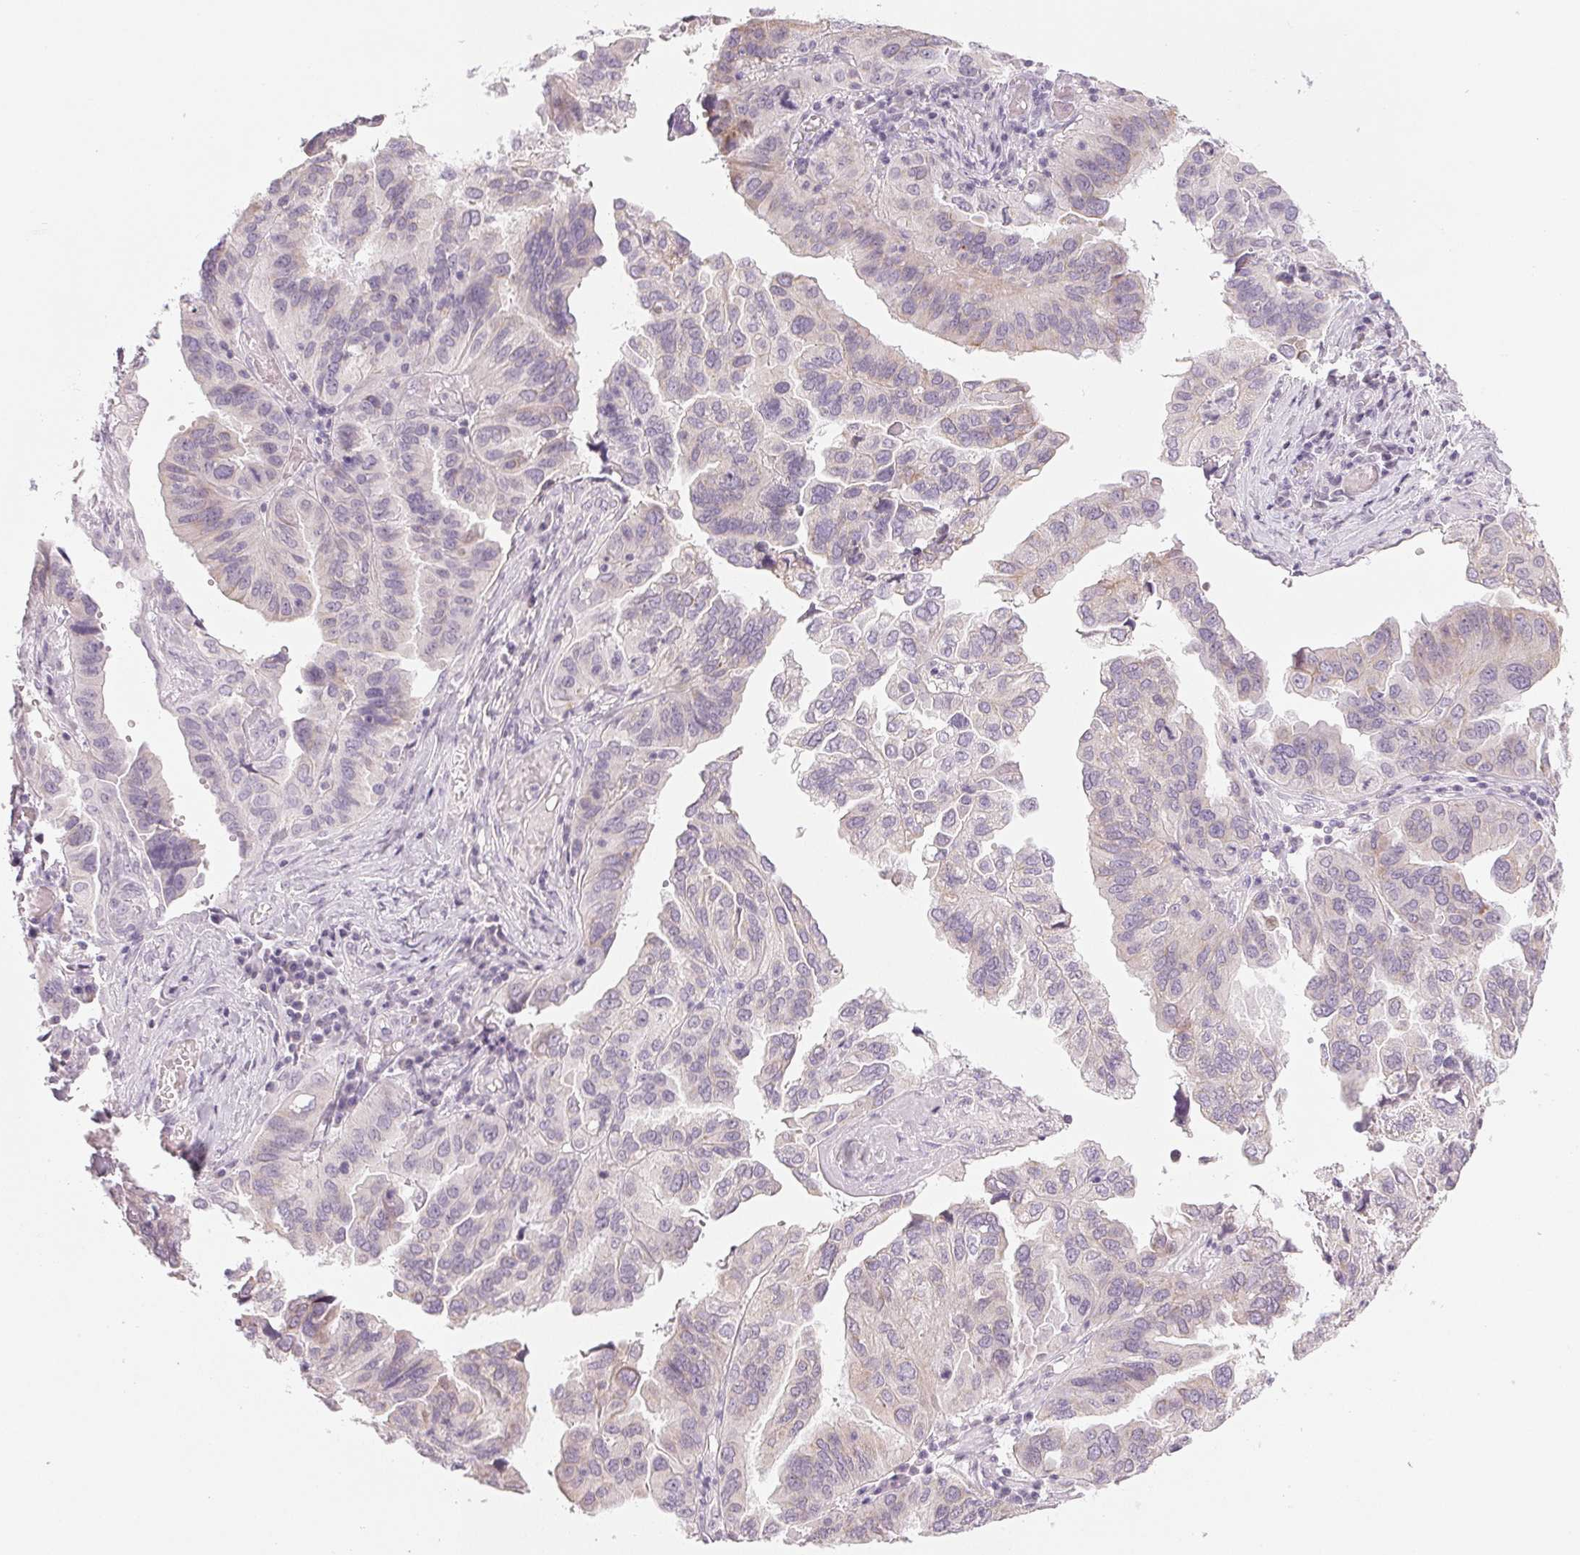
{"staining": {"intensity": "weak", "quantity": "<25%", "location": "cytoplasmic/membranous"}, "tissue": "ovarian cancer", "cell_type": "Tumor cells", "image_type": "cancer", "snomed": [{"axis": "morphology", "description": "Cystadenocarcinoma, serous, NOS"}, {"axis": "topography", "description": "Ovary"}], "caption": "Tumor cells show no significant staining in ovarian cancer.", "gene": "EHHADH", "patient": {"sex": "female", "age": 79}}